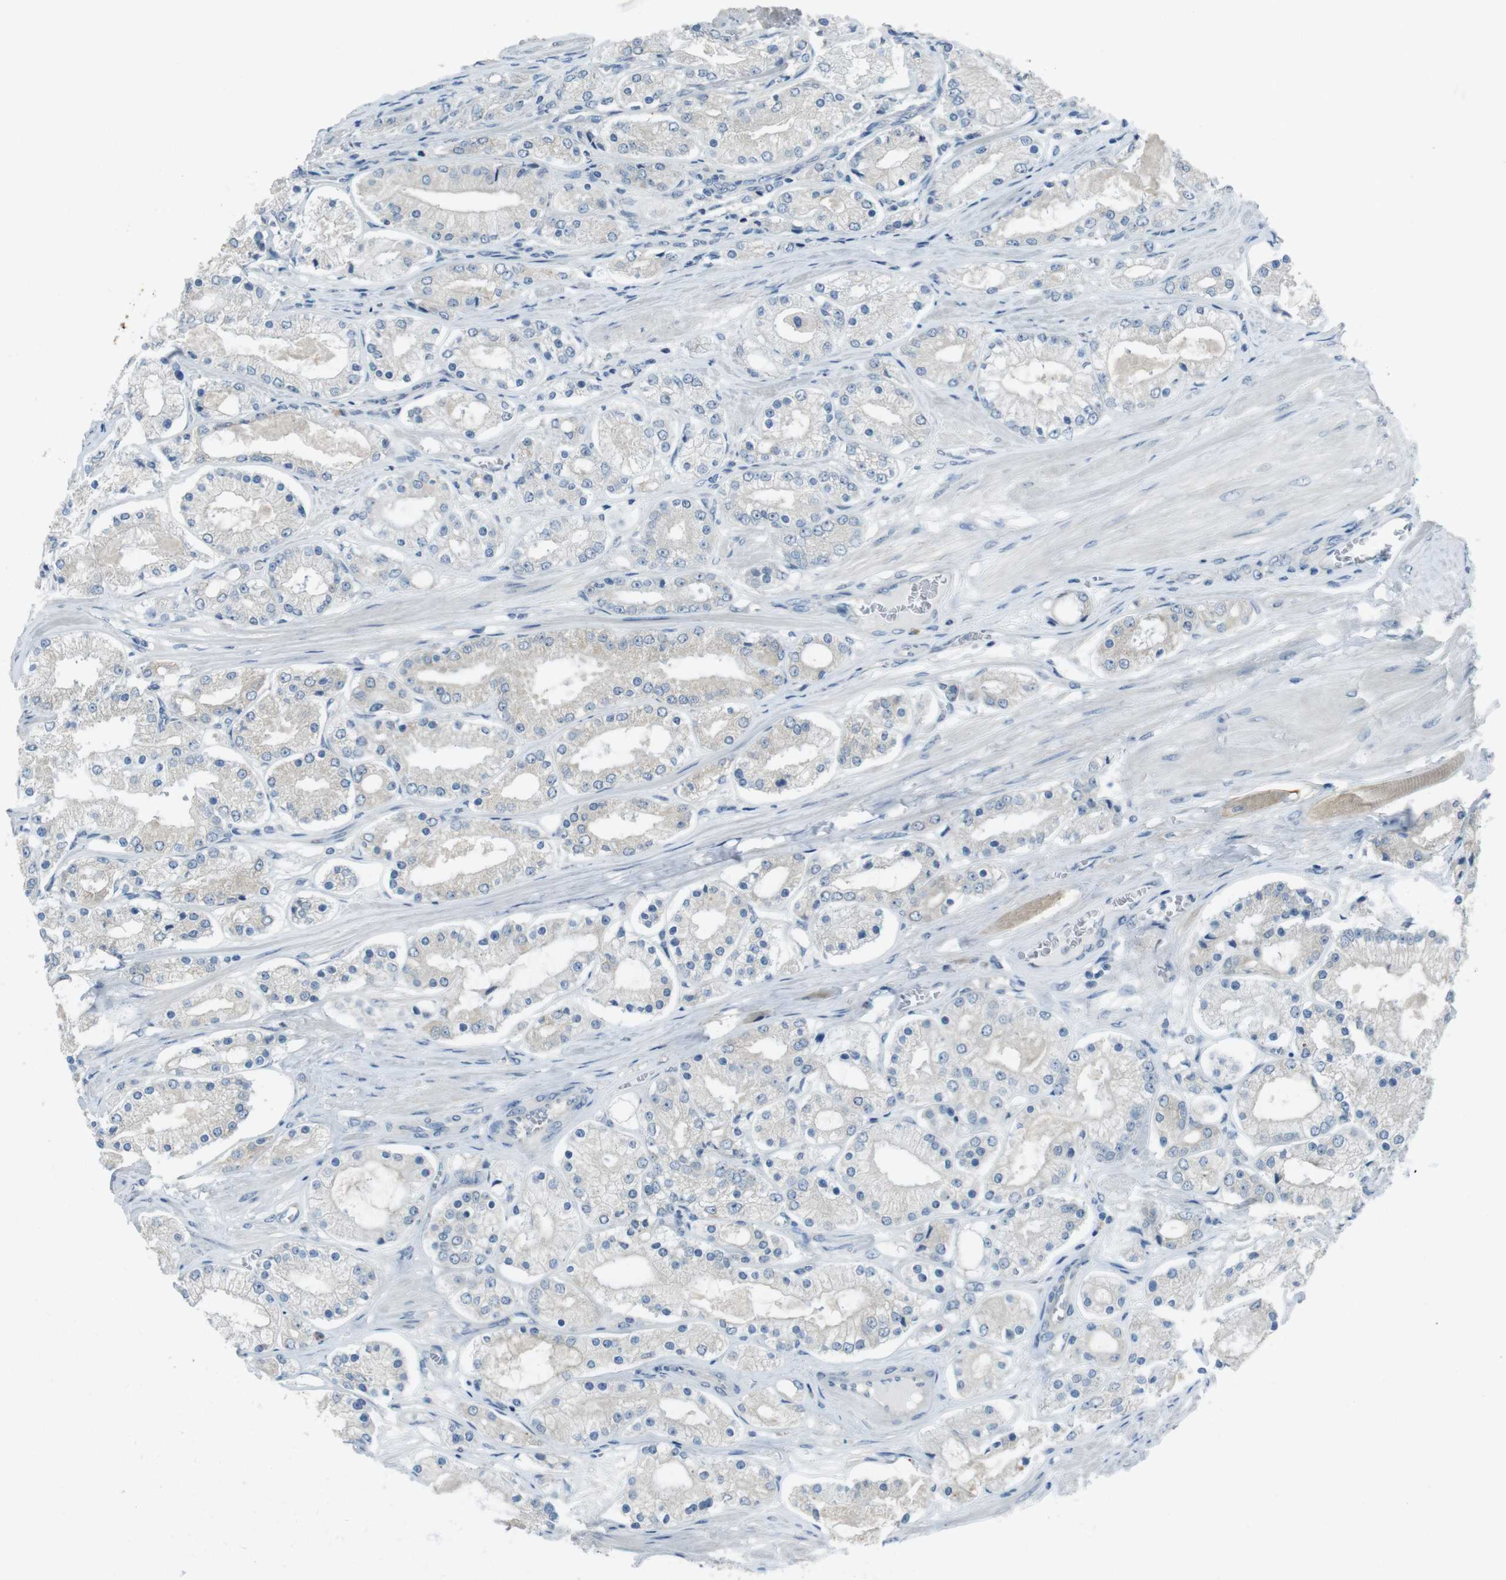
{"staining": {"intensity": "negative", "quantity": "none", "location": "none"}, "tissue": "prostate cancer", "cell_type": "Tumor cells", "image_type": "cancer", "snomed": [{"axis": "morphology", "description": "Adenocarcinoma, High grade"}, {"axis": "topography", "description": "Prostate"}], "caption": "An immunohistochemistry photomicrograph of prostate cancer is shown. There is no staining in tumor cells of prostate cancer.", "gene": "ENTPD7", "patient": {"sex": "male", "age": 66}}